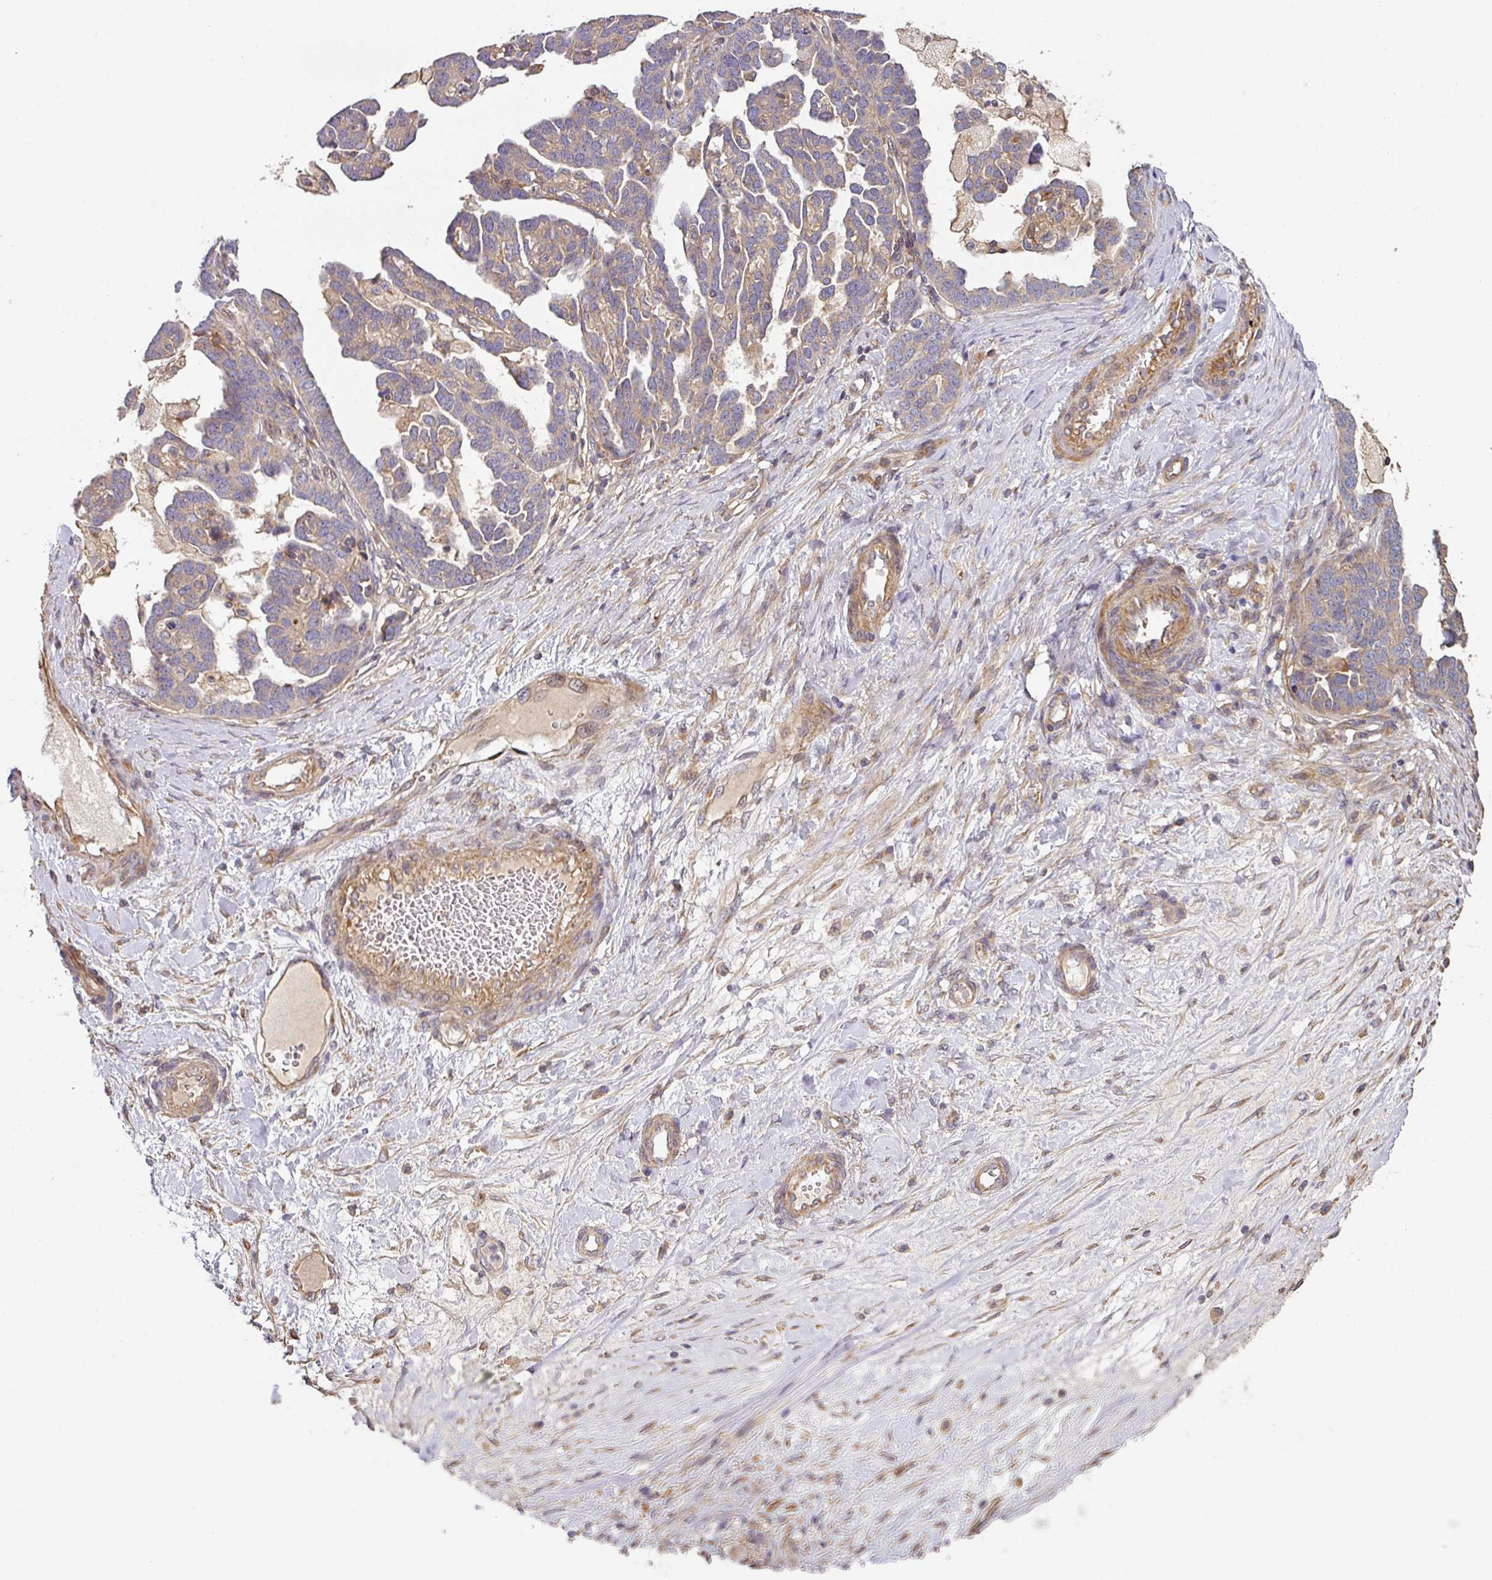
{"staining": {"intensity": "weak", "quantity": "25%-75%", "location": "cytoplasmic/membranous"}, "tissue": "ovarian cancer", "cell_type": "Tumor cells", "image_type": "cancer", "snomed": [{"axis": "morphology", "description": "Cystadenocarcinoma, serous, NOS"}, {"axis": "topography", "description": "Ovary"}], "caption": "Ovarian serous cystadenocarcinoma stained with immunohistochemistry (IHC) displays weak cytoplasmic/membranous expression in about 25%-75% of tumor cells.", "gene": "SIK1", "patient": {"sex": "female", "age": 54}}